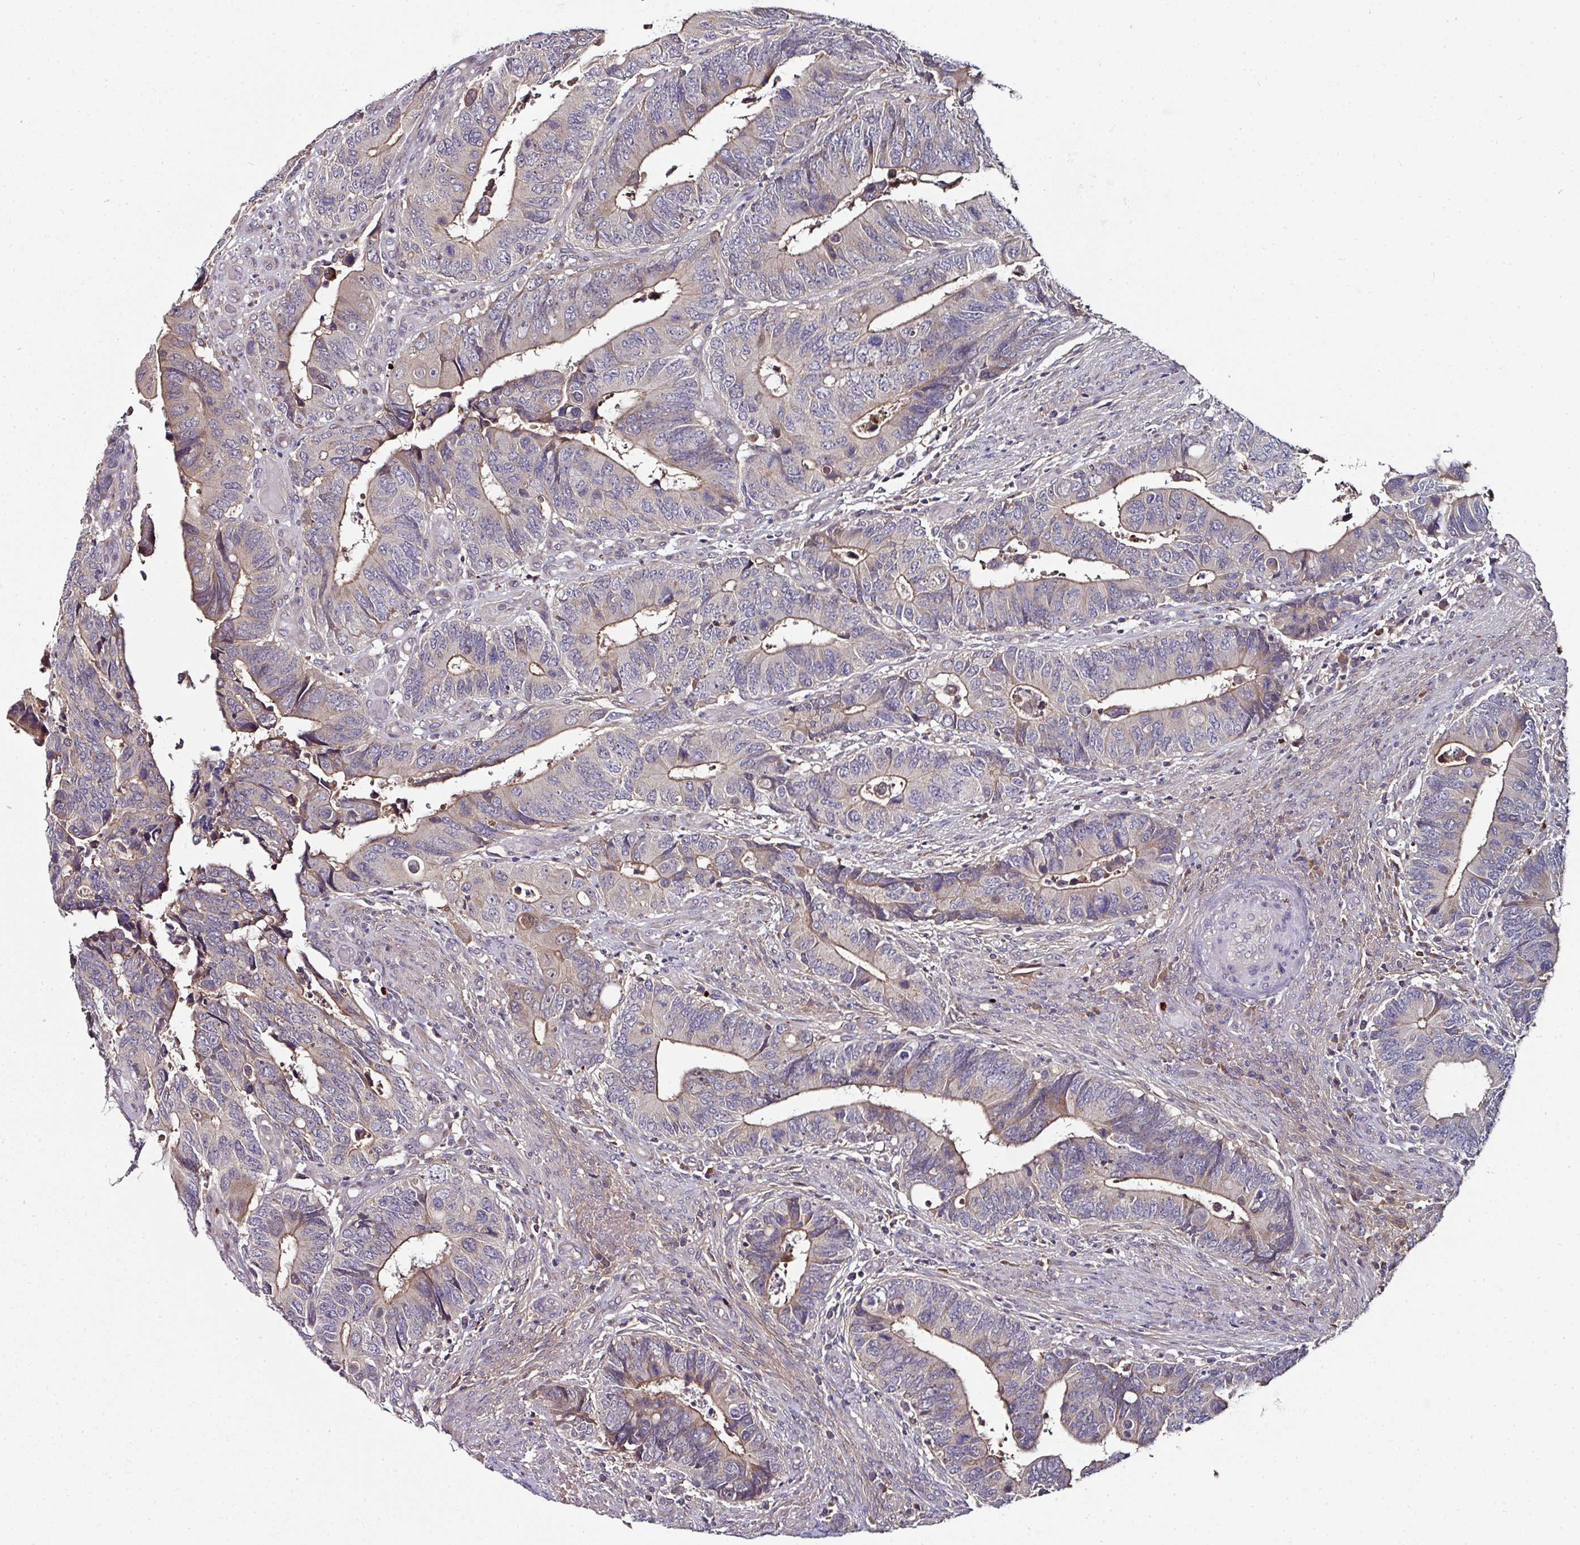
{"staining": {"intensity": "moderate", "quantity": "<25%", "location": "cytoplasmic/membranous"}, "tissue": "colorectal cancer", "cell_type": "Tumor cells", "image_type": "cancer", "snomed": [{"axis": "morphology", "description": "Adenocarcinoma, NOS"}, {"axis": "topography", "description": "Colon"}], "caption": "The micrograph exhibits staining of colorectal cancer, revealing moderate cytoplasmic/membranous protein staining (brown color) within tumor cells.", "gene": "CTDSP2", "patient": {"sex": "male", "age": 87}}